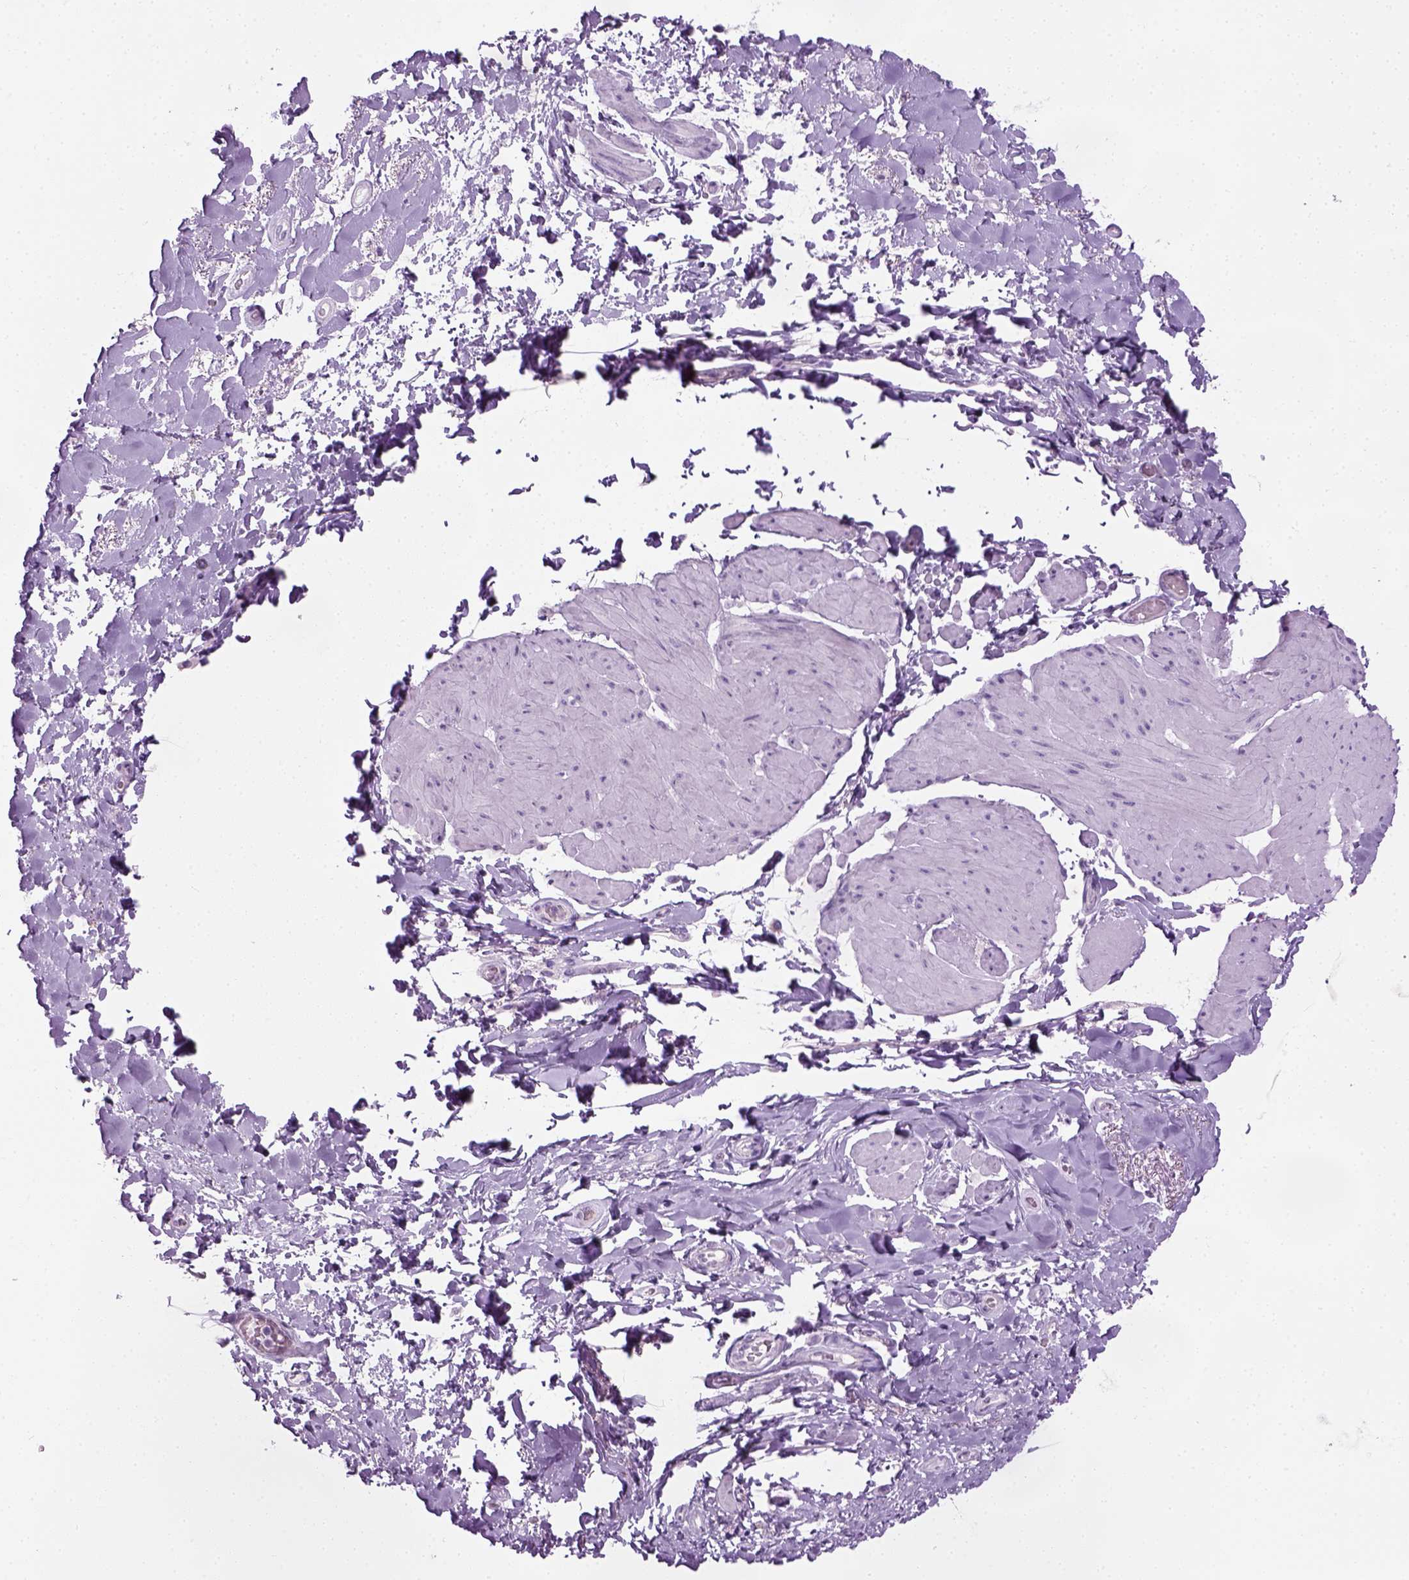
{"staining": {"intensity": "negative", "quantity": "none", "location": "none"}, "tissue": "adipose tissue", "cell_type": "Adipocytes", "image_type": "normal", "snomed": [{"axis": "morphology", "description": "Normal tissue, NOS"}, {"axis": "topography", "description": "Urinary bladder"}, {"axis": "topography", "description": "Peripheral nerve tissue"}], "caption": "Adipocytes are negative for protein expression in normal human adipose tissue. (DAB immunohistochemistry (IHC) visualized using brightfield microscopy, high magnification).", "gene": "CIBAR2", "patient": {"sex": "female", "age": 60}}